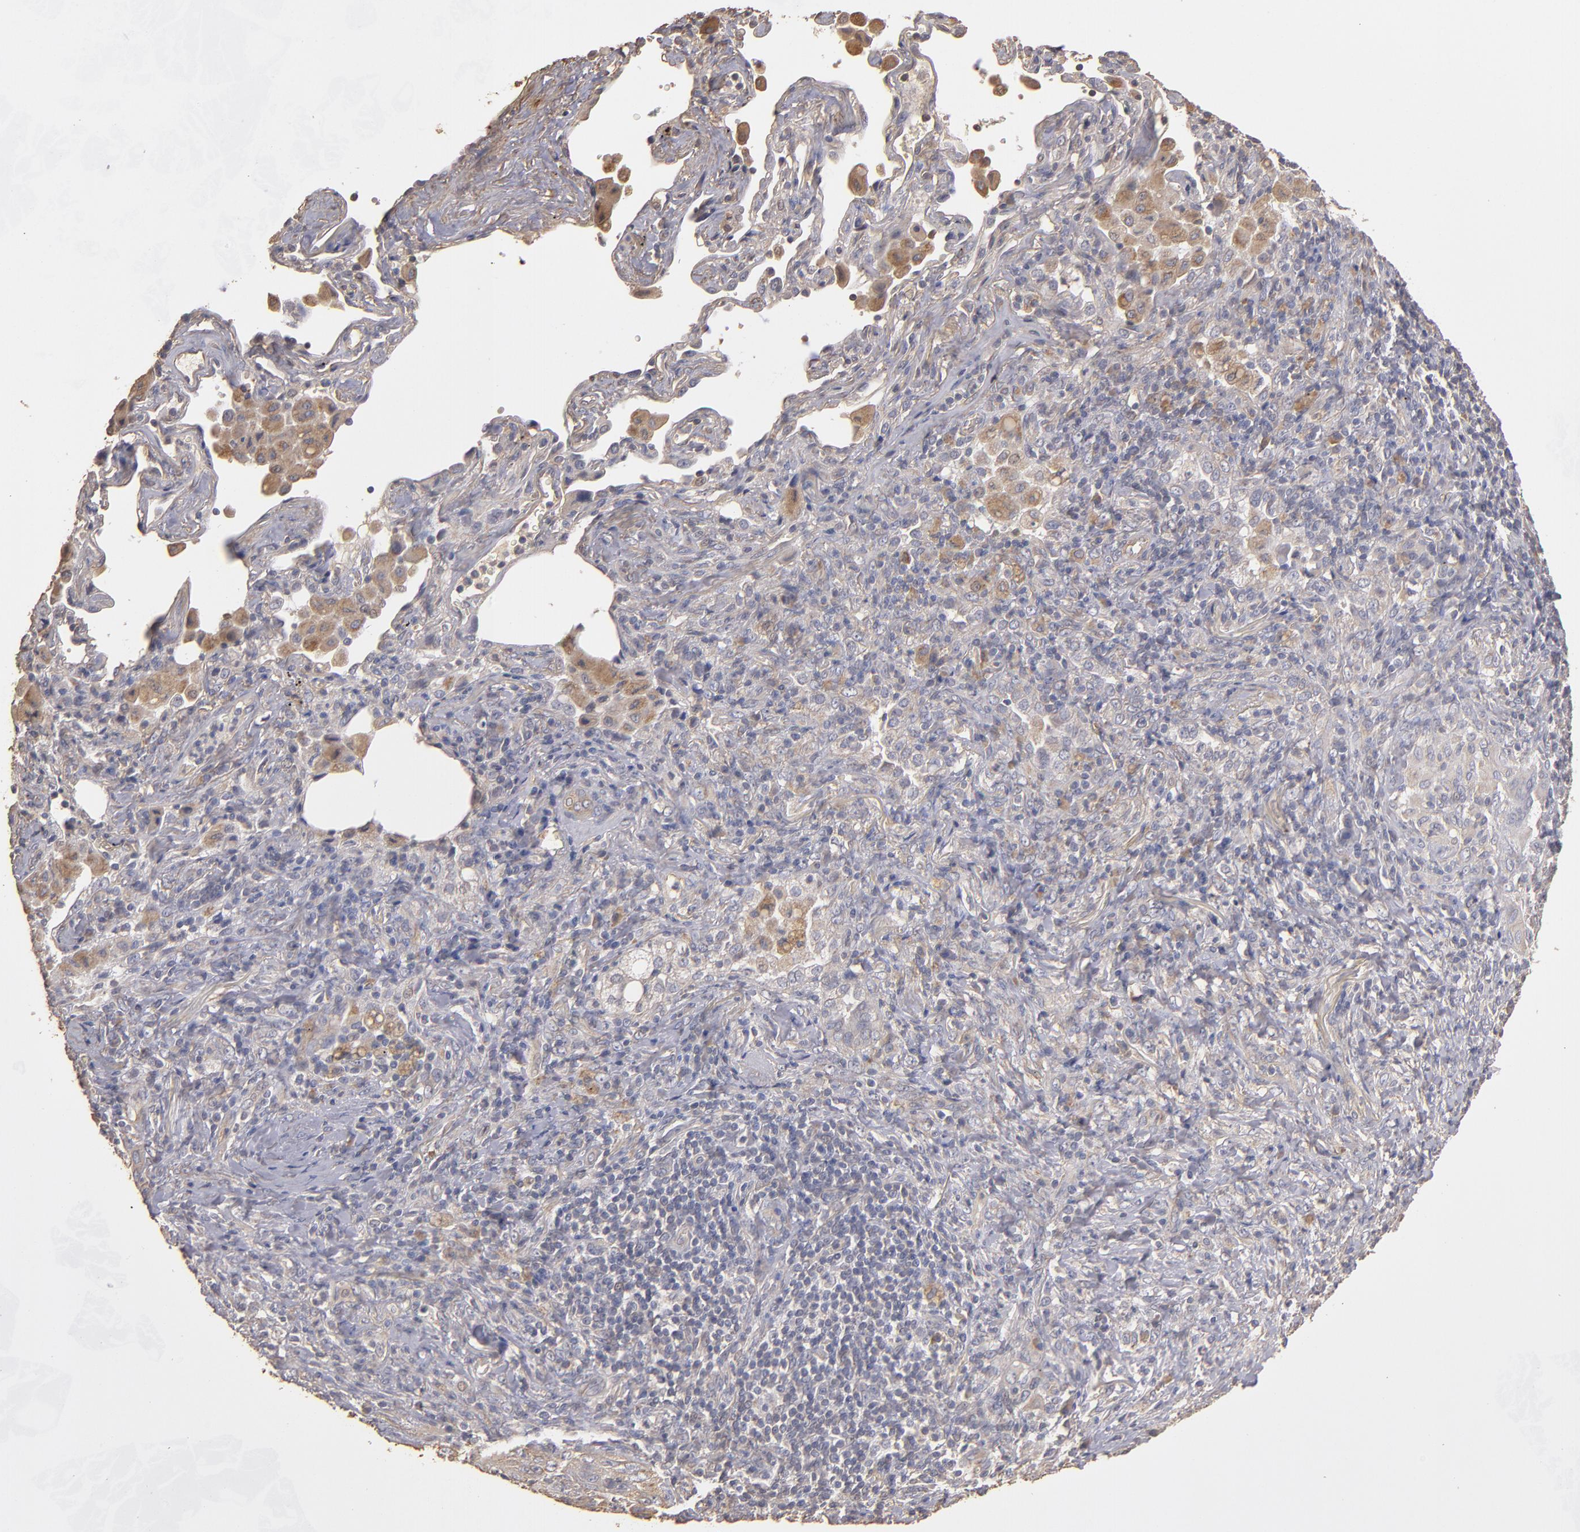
{"staining": {"intensity": "weak", "quantity": ">75%", "location": "cytoplasmic/membranous"}, "tissue": "lung cancer", "cell_type": "Tumor cells", "image_type": "cancer", "snomed": [{"axis": "morphology", "description": "Squamous cell carcinoma, NOS"}, {"axis": "topography", "description": "Lung"}], "caption": "Tumor cells exhibit weak cytoplasmic/membranous staining in about >75% of cells in lung squamous cell carcinoma.", "gene": "DMD", "patient": {"sex": "female", "age": 67}}